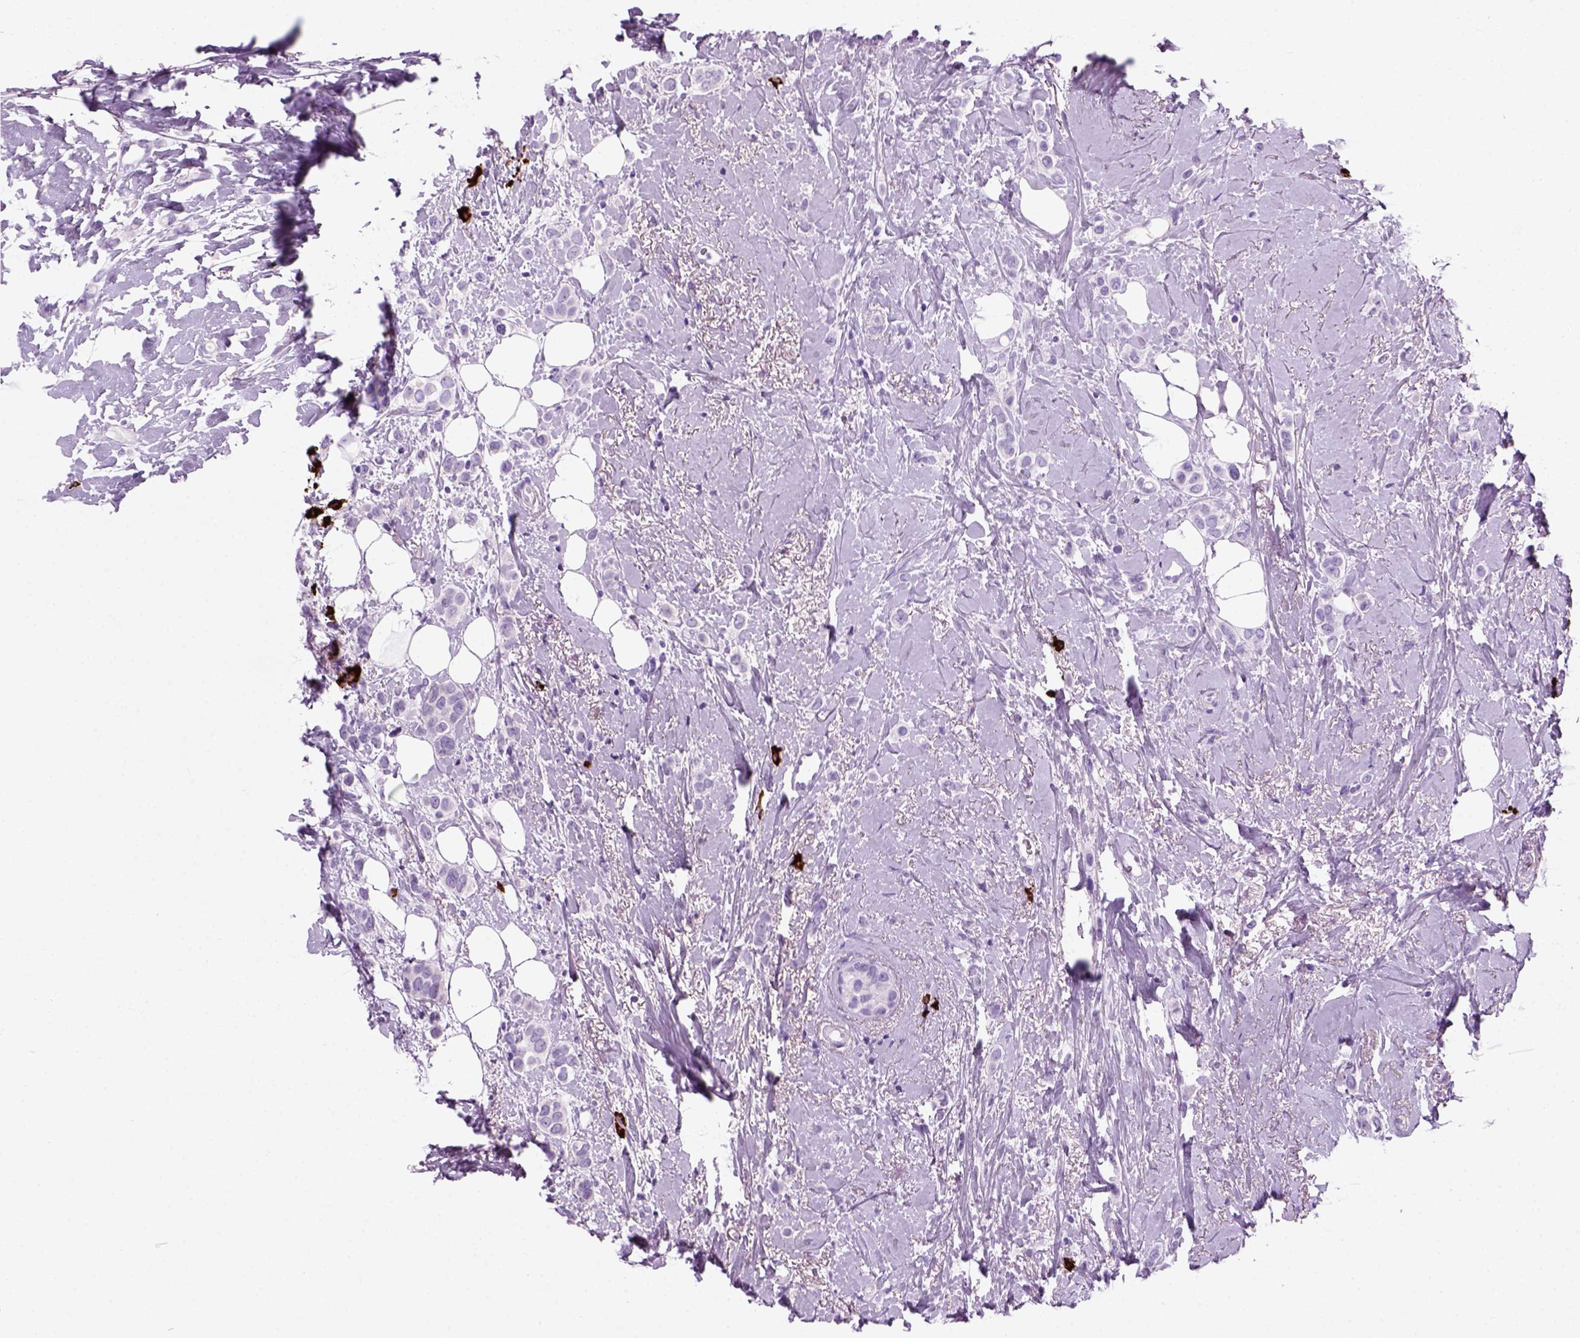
{"staining": {"intensity": "negative", "quantity": "none", "location": "none"}, "tissue": "breast cancer", "cell_type": "Tumor cells", "image_type": "cancer", "snomed": [{"axis": "morphology", "description": "Lobular carcinoma"}, {"axis": "topography", "description": "Breast"}], "caption": "Immunohistochemistry histopathology image of neoplastic tissue: breast cancer stained with DAB (3,3'-diaminobenzidine) exhibits no significant protein expression in tumor cells.", "gene": "MZB1", "patient": {"sex": "female", "age": 66}}